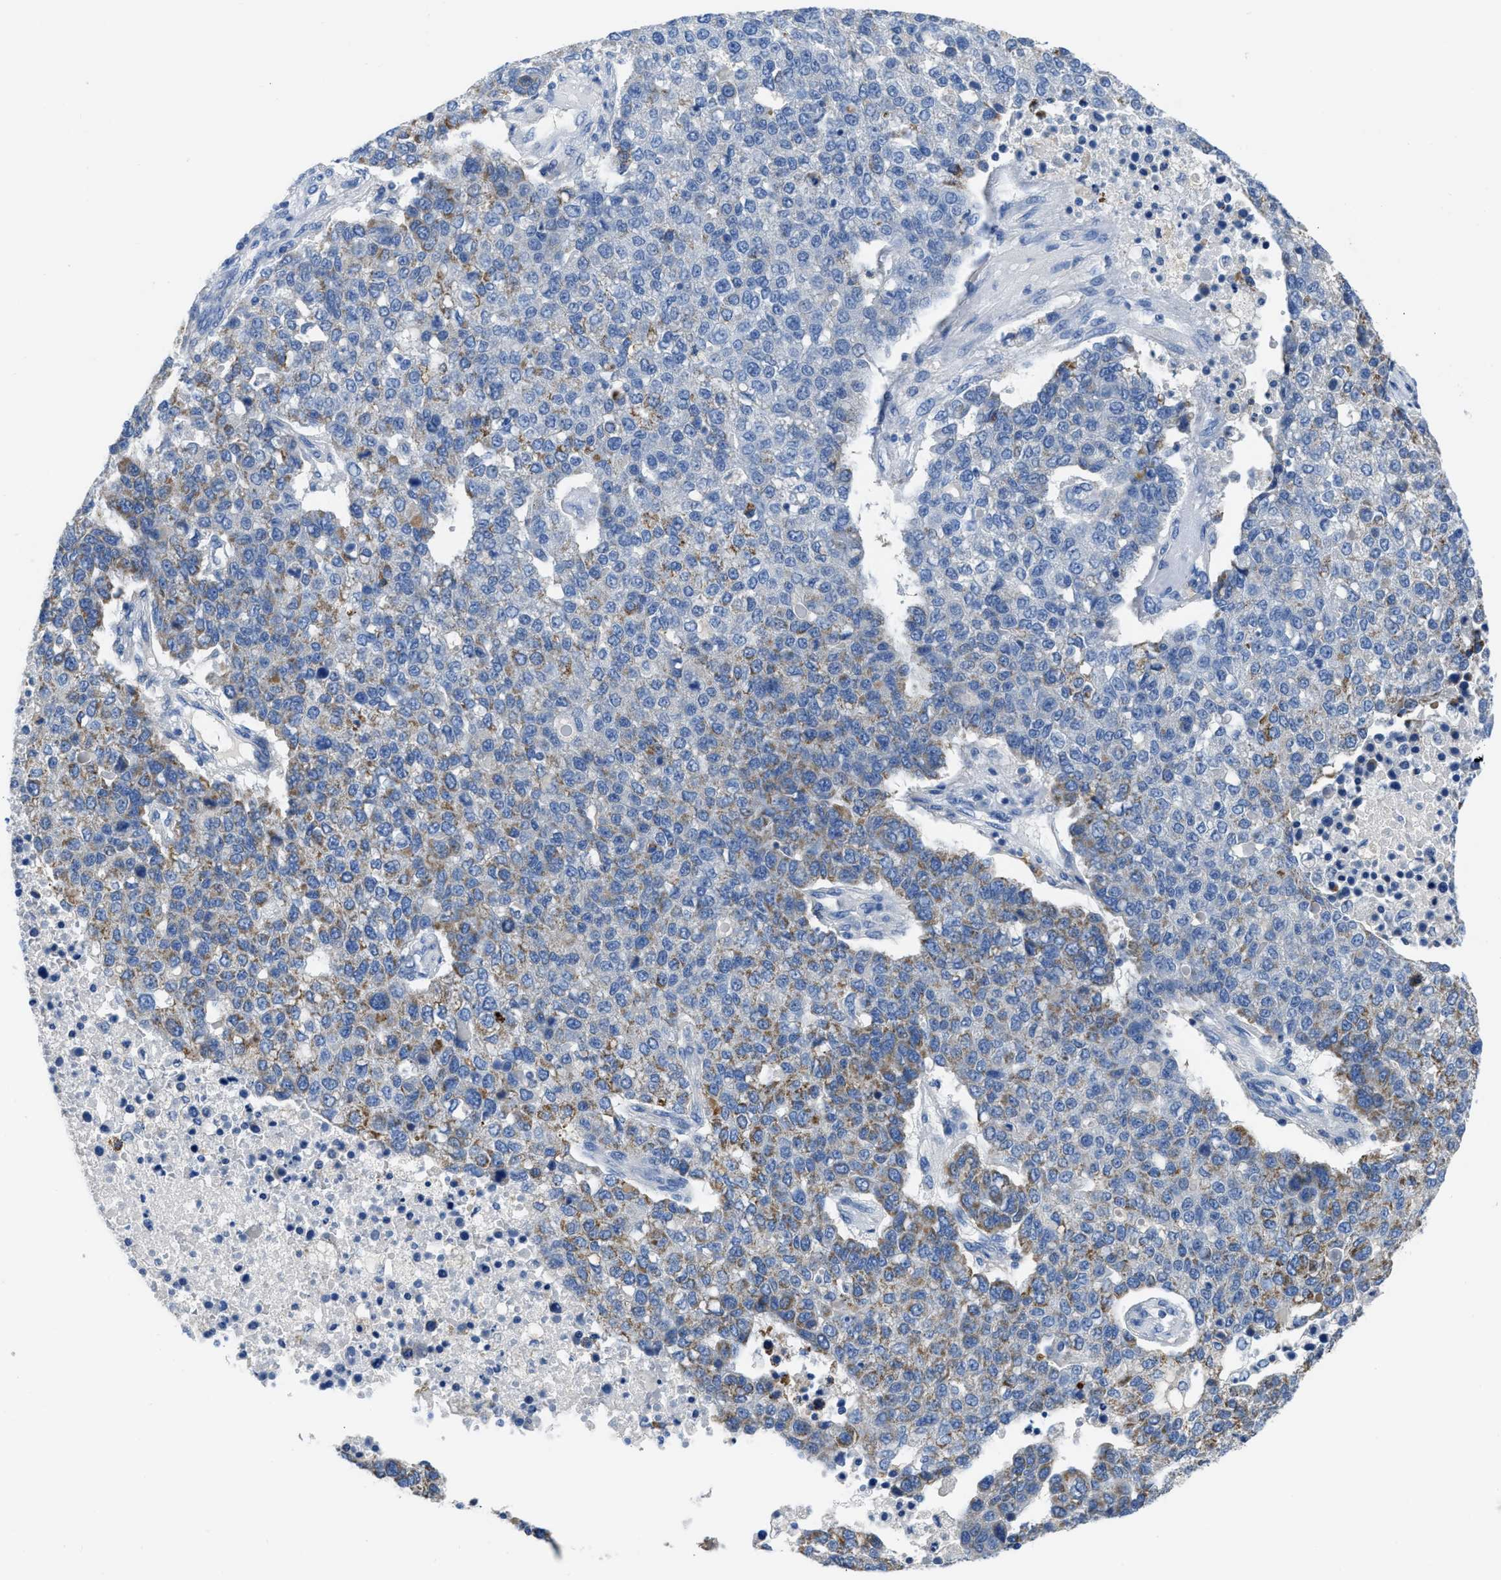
{"staining": {"intensity": "moderate", "quantity": "<25%", "location": "cytoplasmic/membranous"}, "tissue": "pancreatic cancer", "cell_type": "Tumor cells", "image_type": "cancer", "snomed": [{"axis": "morphology", "description": "Adenocarcinoma, NOS"}, {"axis": "topography", "description": "Pancreas"}], "caption": "Protein expression by immunohistochemistry (IHC) shows moderate cytoplasmic/membranous expression in about <25% of tumor cells in pancreatic adenocarcinoma.", "gene": "ETFA", "patient": {"sex": "female", "age": 61}}